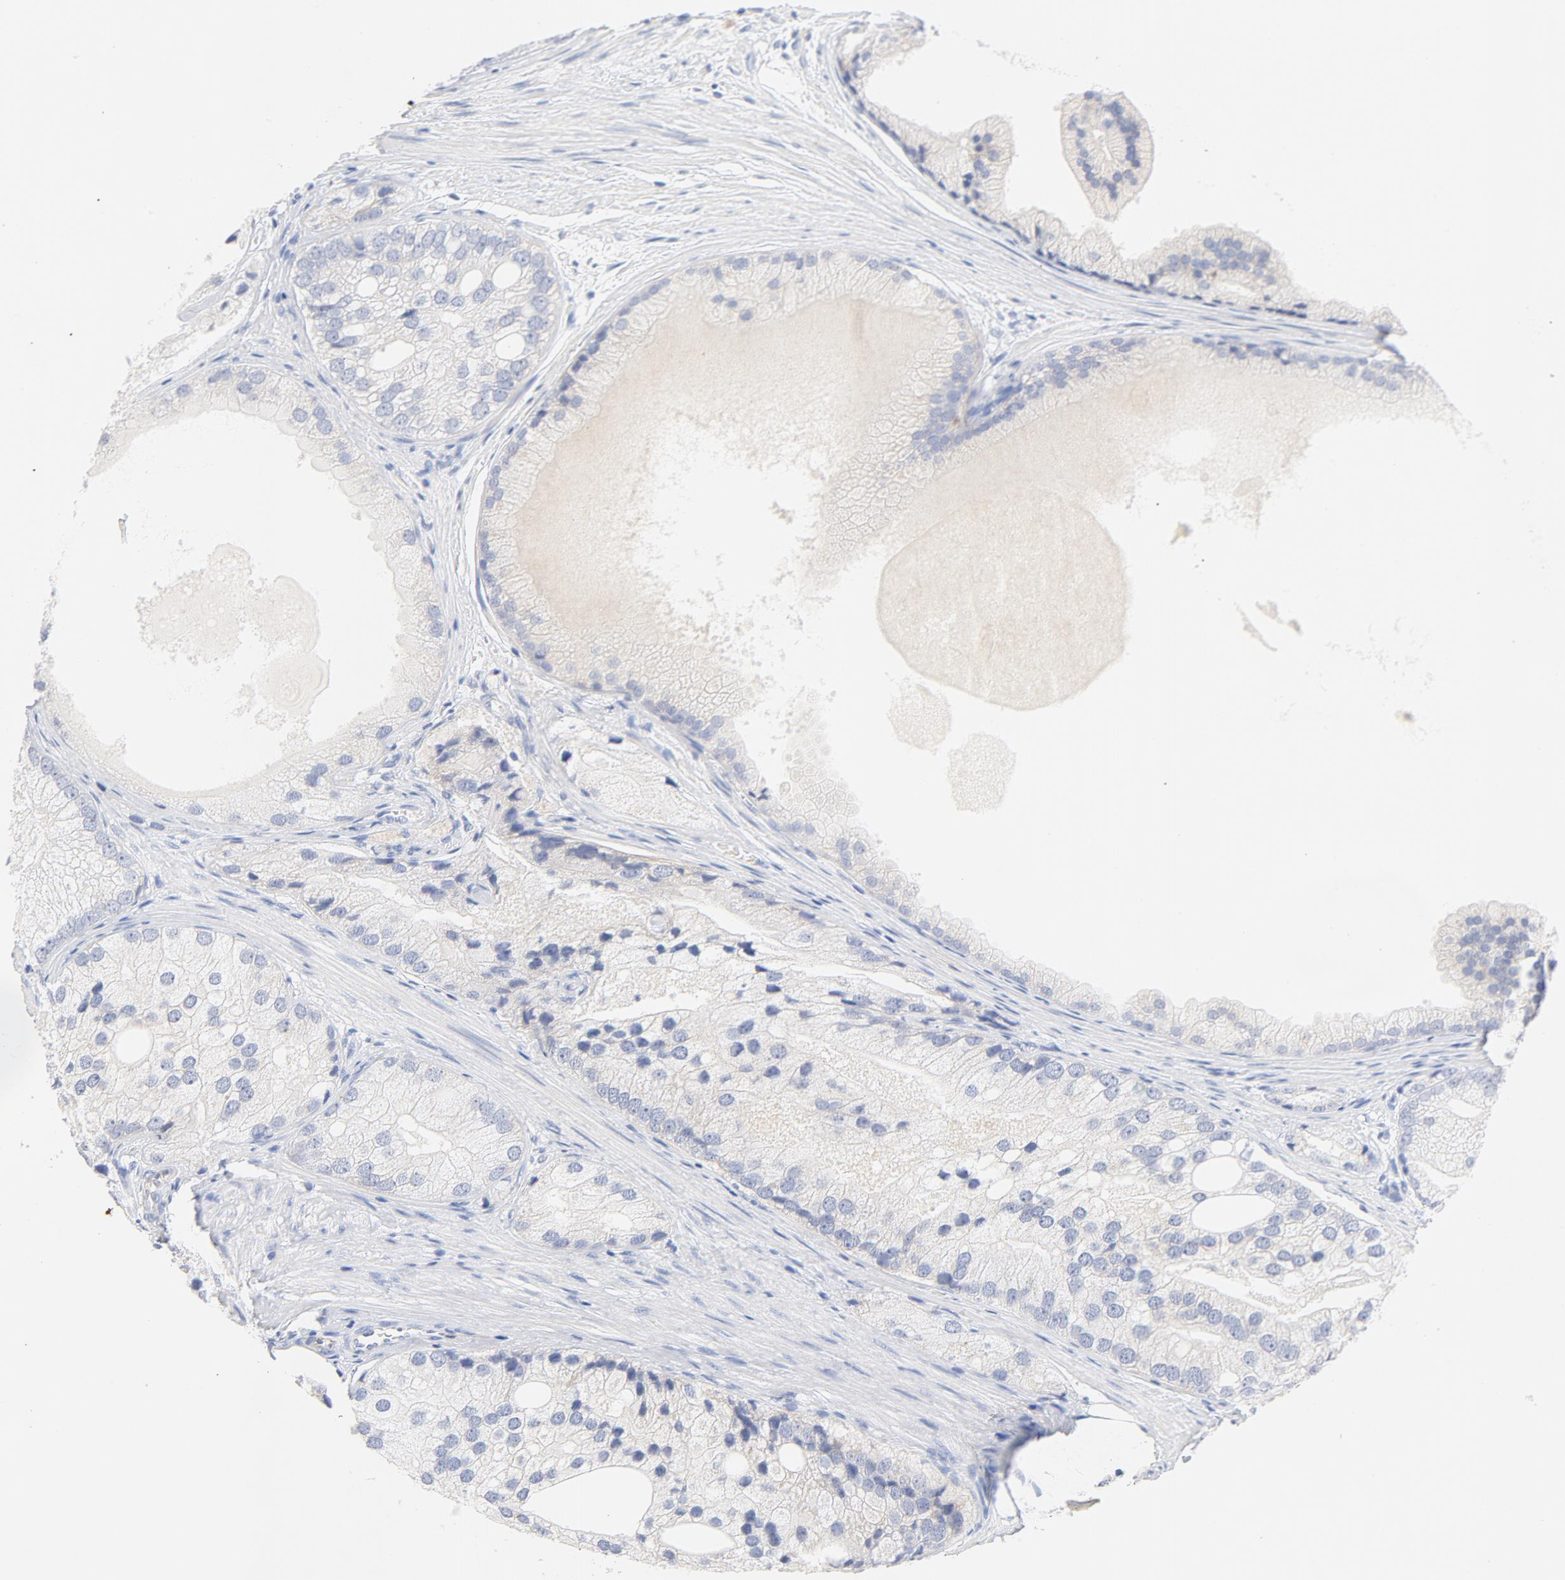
{"staining": {"intensity": "negative", "quantity": "none", "location": "none"}, "tissue": "prostate cancer", "cell_type": "Tumor cells", "image_type": "cancer", "snomed": [{"axis": "morphology", "description": "Adenocarcinoma, Low grade"}, {"axis": "topography", "description": "Prostate"}], "caption": "DAB immunohistochemical staining of prostate low-grade adenocarcinoma exhibits no significant expression in tumor cells.", "gene": "FGFR3", "patient": {"sex": "male", "age": 69}}